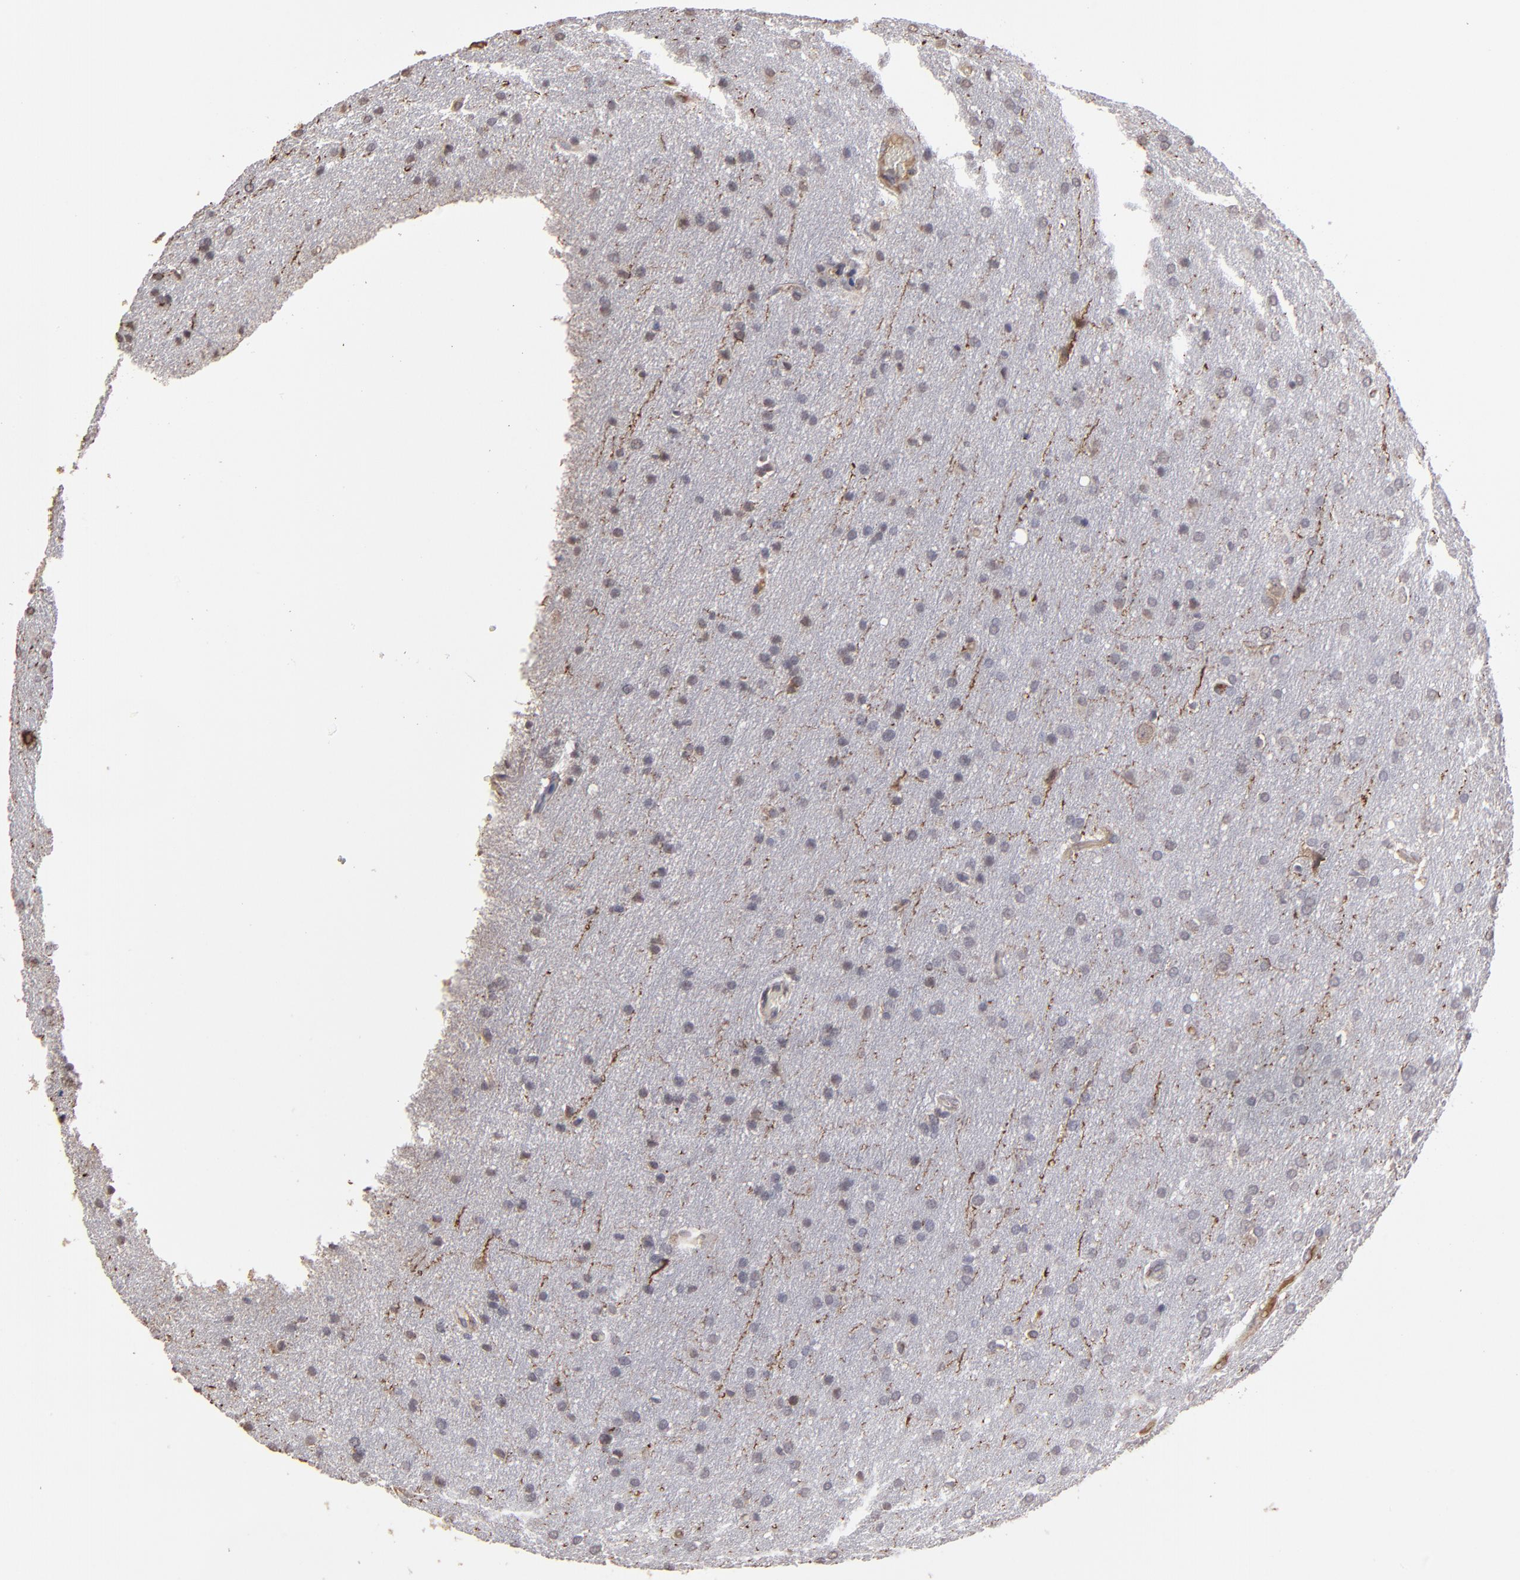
{"staining": {"intensity": "weak", "quantity": "25%-75%", "location": "cytoplasmic/membranous"}, "tissue": "glioma", "cell_type": "Tumor cells", "image_type": "cancer", "snomed": [{"axis": "morphology", "description": "Glioma, malignant, Low grade"}, {"axis": "topography", "description": "Brain"}], "caption": "IHC micrograph of human glioma stained for a protein (brown), which reveals low levels of weak cytoplasmic/membranous positivity in approximately 25%-75% of tumor cells.", "gene": "ITGB5", "patient": {"sex": "female", "age": 32}}